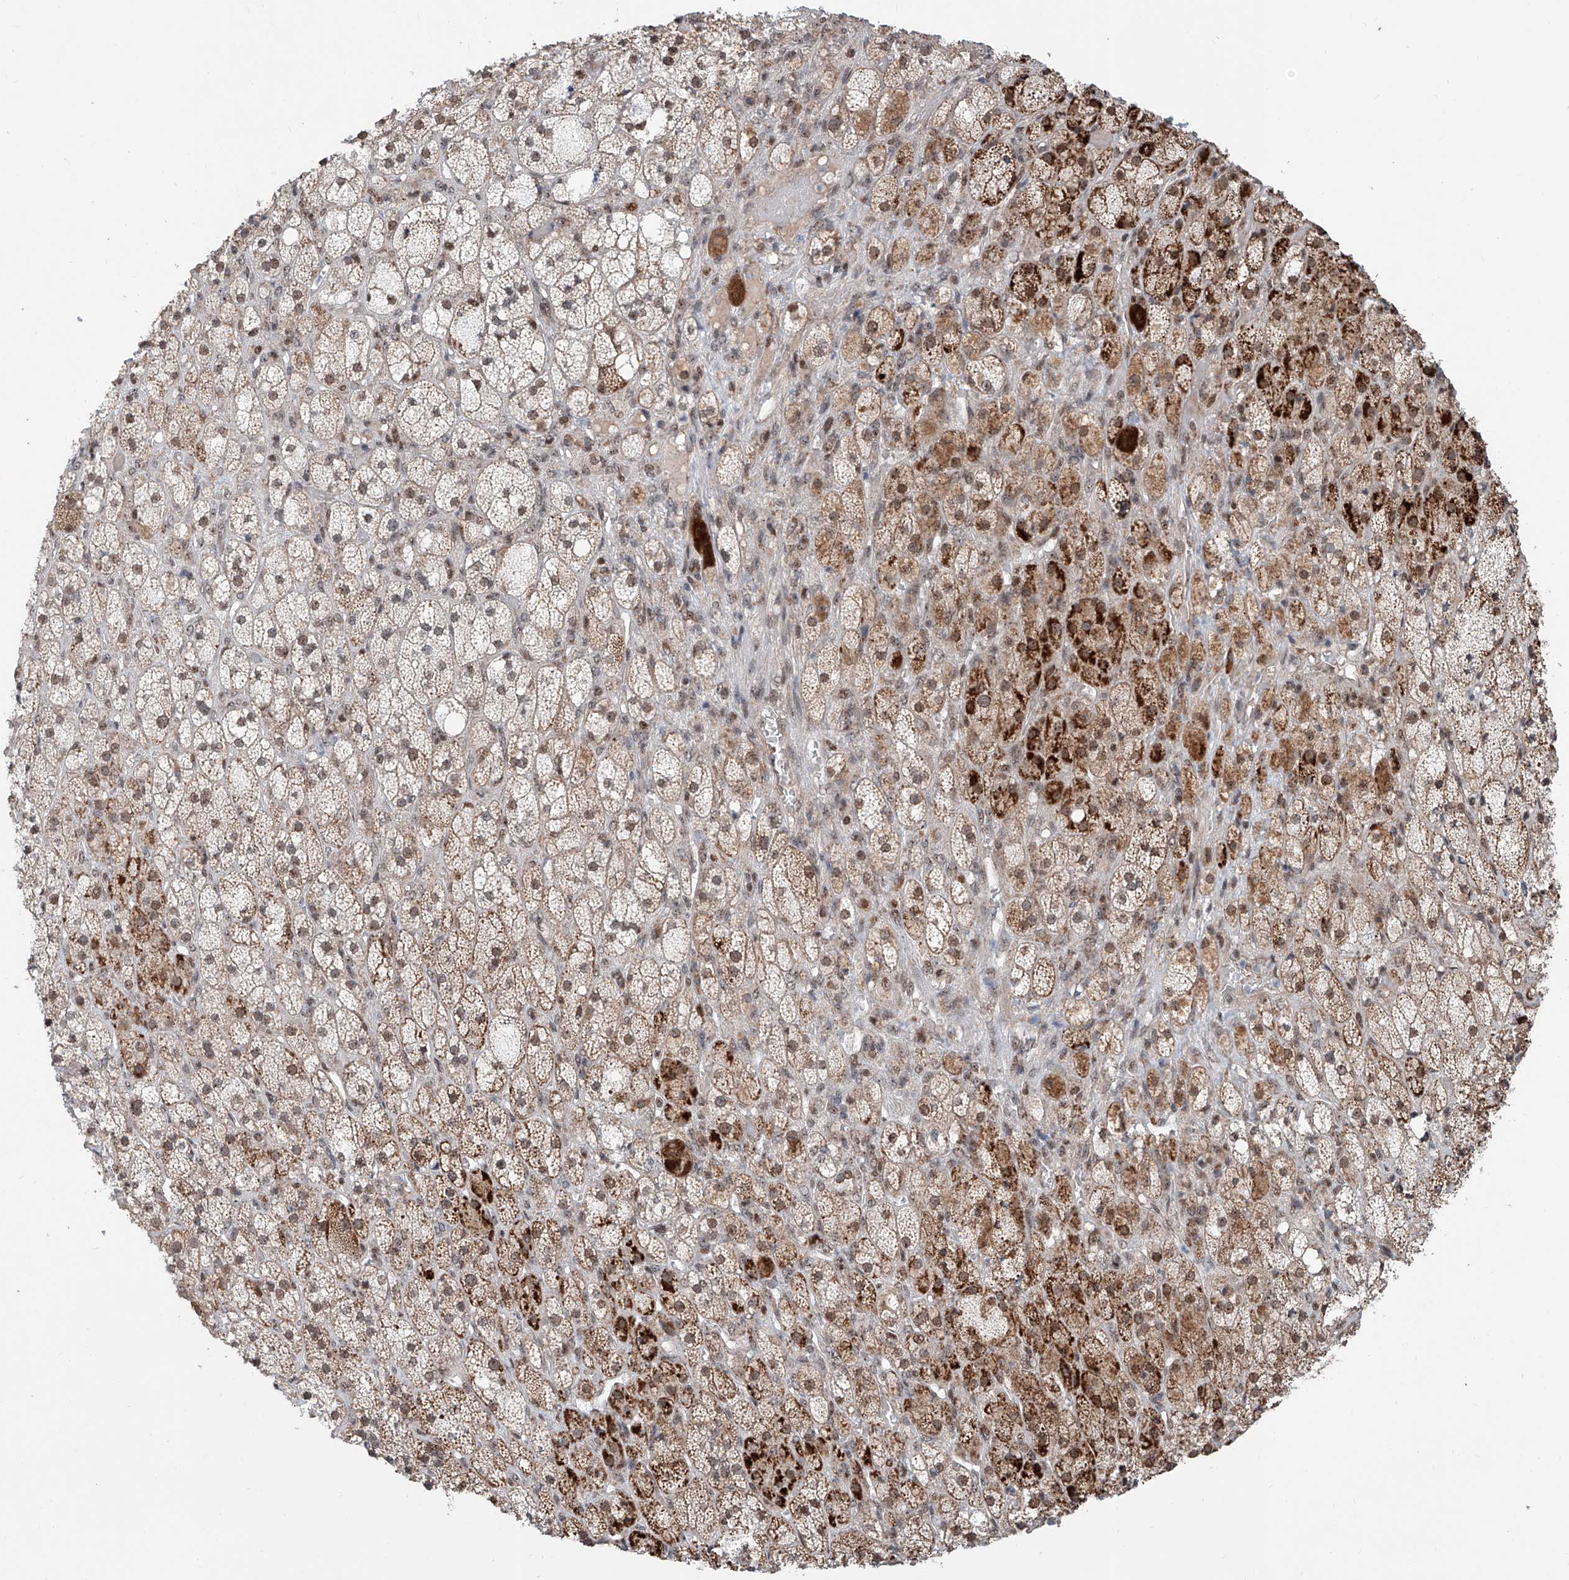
{"staining": {"intensity": "strong", "quantity": "25%-75%", "location": "cytoplasmic/membranous"}, "tissue": "adrenal gland", "cell_type": "Glandular cells", "image_type": "normal", "snomed": [{"axis": "morphology", "description": "Normal tissue, NOS"}, {"axis": "topography", "description": "Adrenal gland"}], "caption": "High-magnification brightfield microscopy of unremarkable adrenal gland stained with DAB (3,3'-diaminobenzidine) (brown) and counterstained with hematoxylin (blue). glandular cells exhibit strong cytoplasmic/membranous staining is present in approximately25%-75% of cells. (brown staining indicates protein expression, while blue staining denotes nuclei).", "gene": "SDE2", "patient": {"sex": "male", "age": 61}}